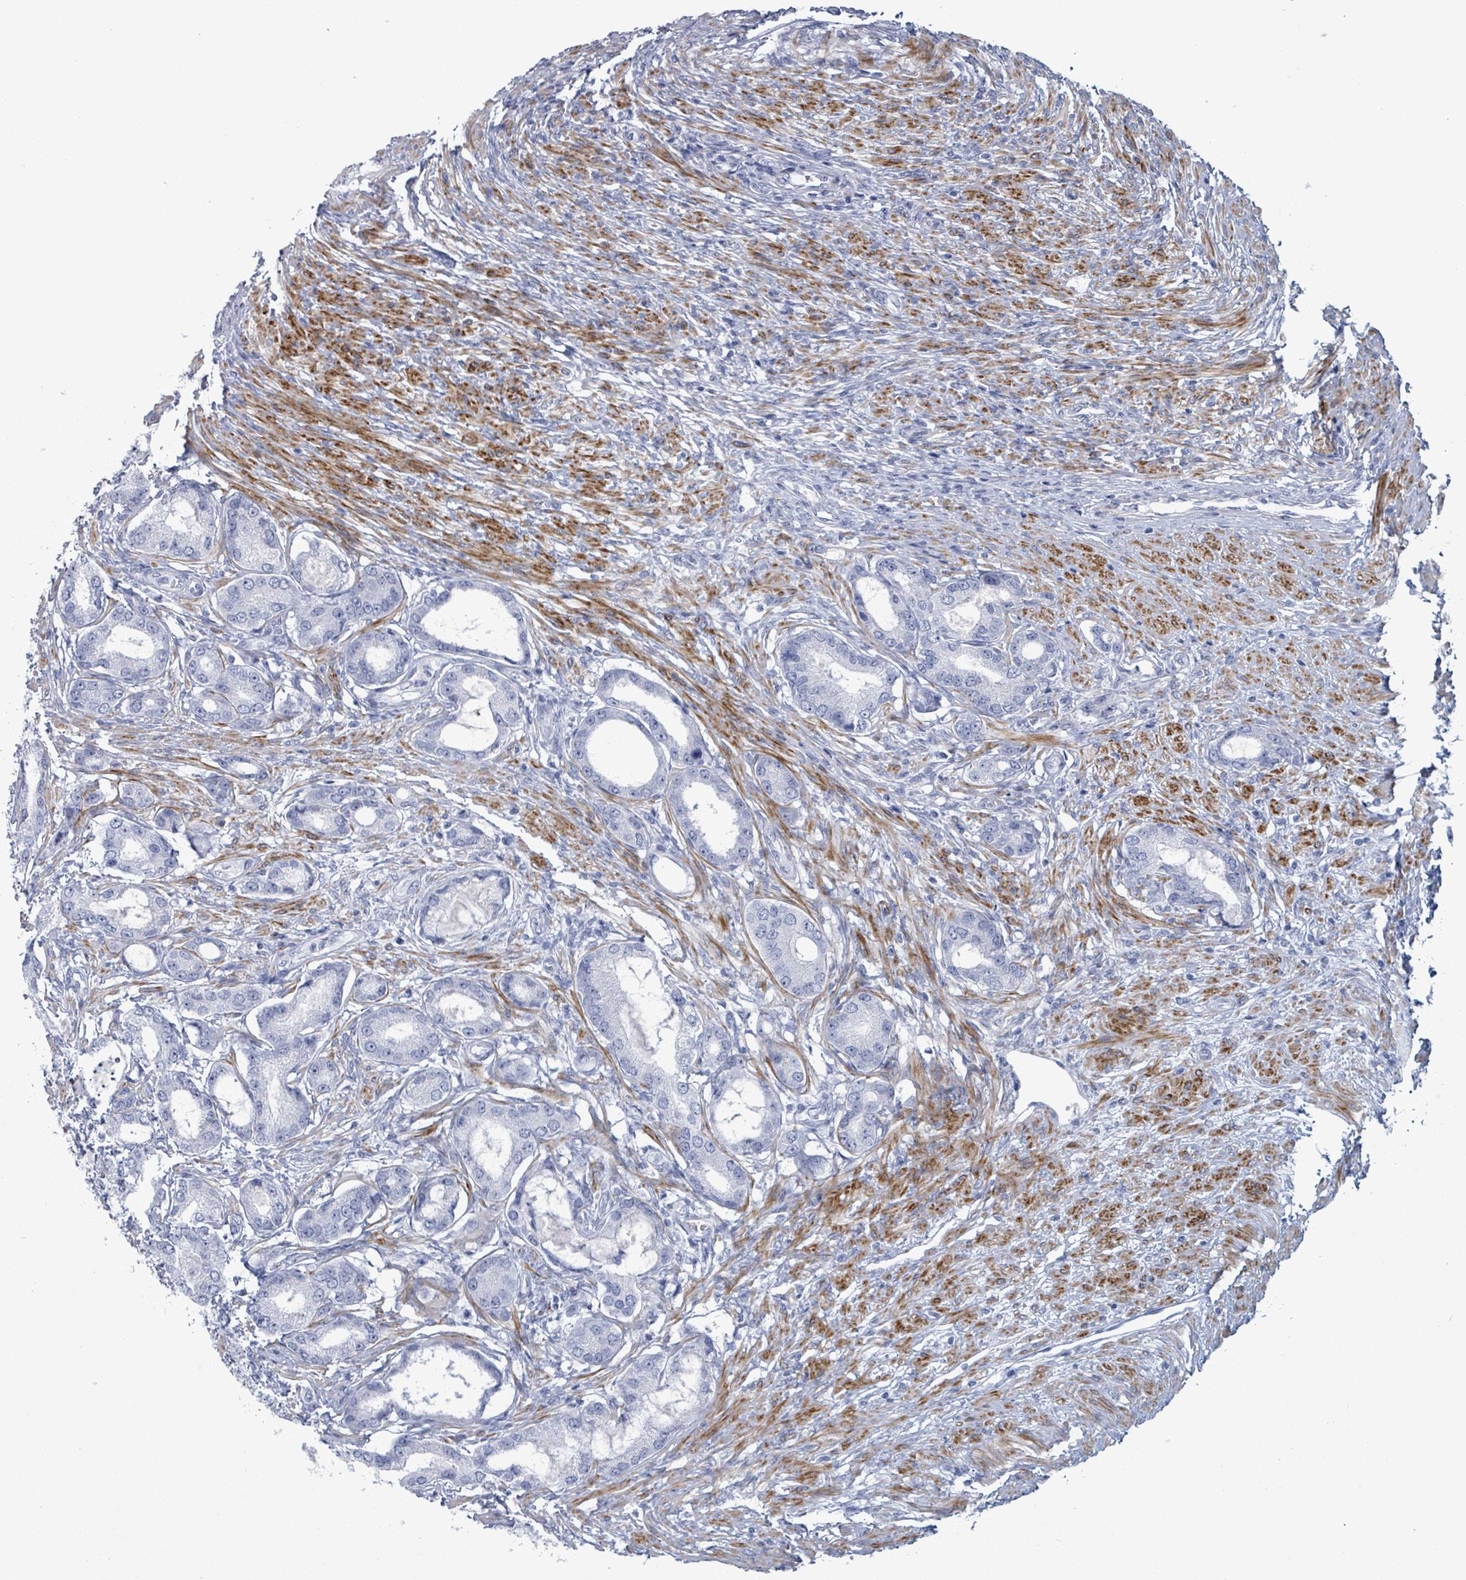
{"staining": {"intensity": "negative", "quantity": "none", "location": "none"}, "tissue": "prostate cancer", "cell_type": "Tumor cells", "image_type": "cancer", "snomed": [{"axis": "morphology", "description": "Adenocarcinoma, High grade"}, {"axis": "topography", "description": "Prostate"}], "caption": "This is an immunohistochemistry (IHC) image of high-grade adenocarcinoma (prostate). There is no positivity in tumor cells.", "gene": "ZNF771", "patient": {"sex": "male", "age": 69}}